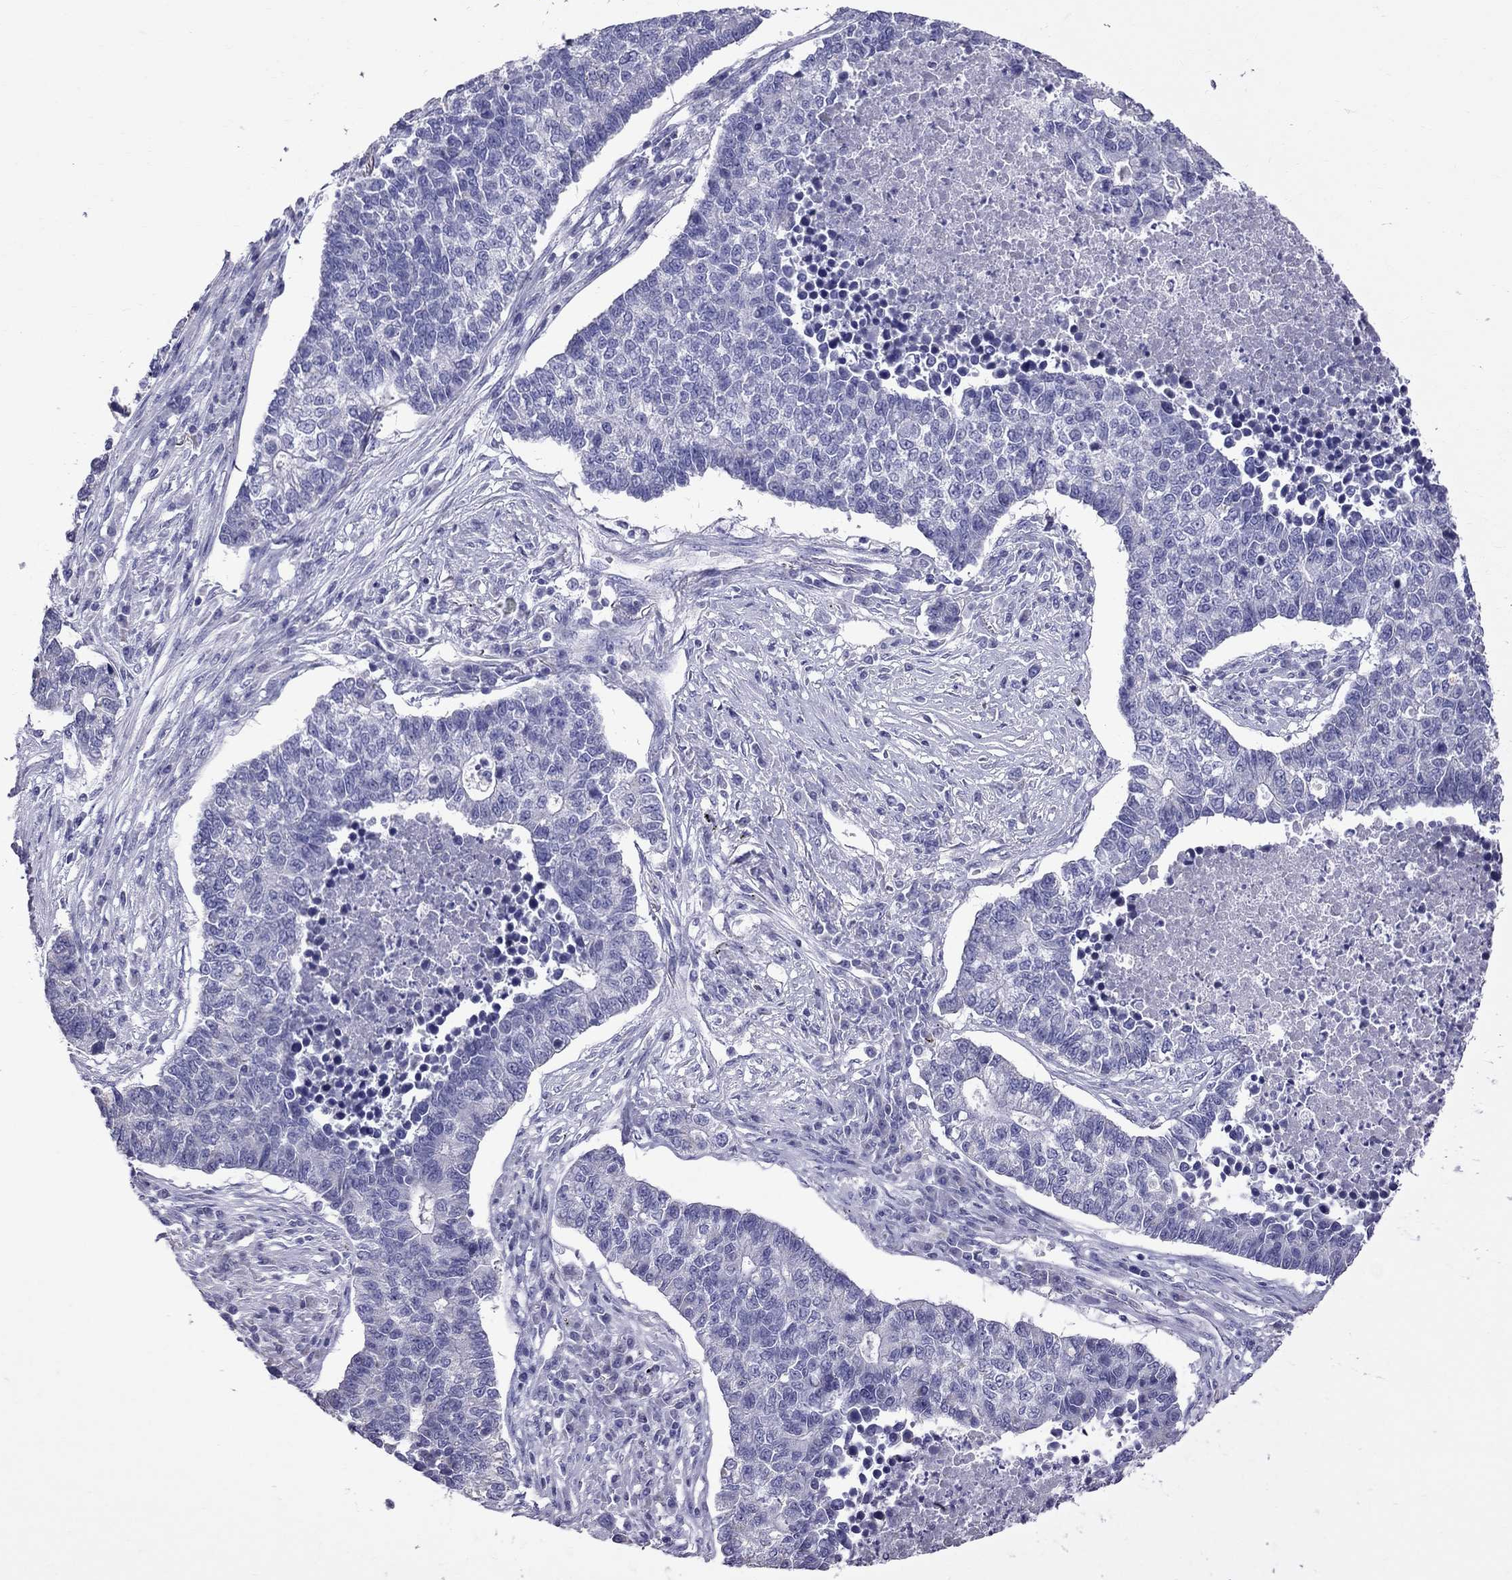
{"staining": {"intensity": "negative", "quantity": "none", "location": "none"}, "tissue": "lung cancer", "cell_type": "Tumor cells", "image_type": "cancer", "snomed": [{"axis": "morphology", "description": "Adenocarcinoma, NOS"}, {"axis": "topography", "description": "Lung"}], "caption": "This is a micrograph of immunohistochemistry staining of lung adenocarcinoma, which shows no positivity in tumor cells.", "gene": "TTLL13", "patient": {"sex": "male", "age": 57}}